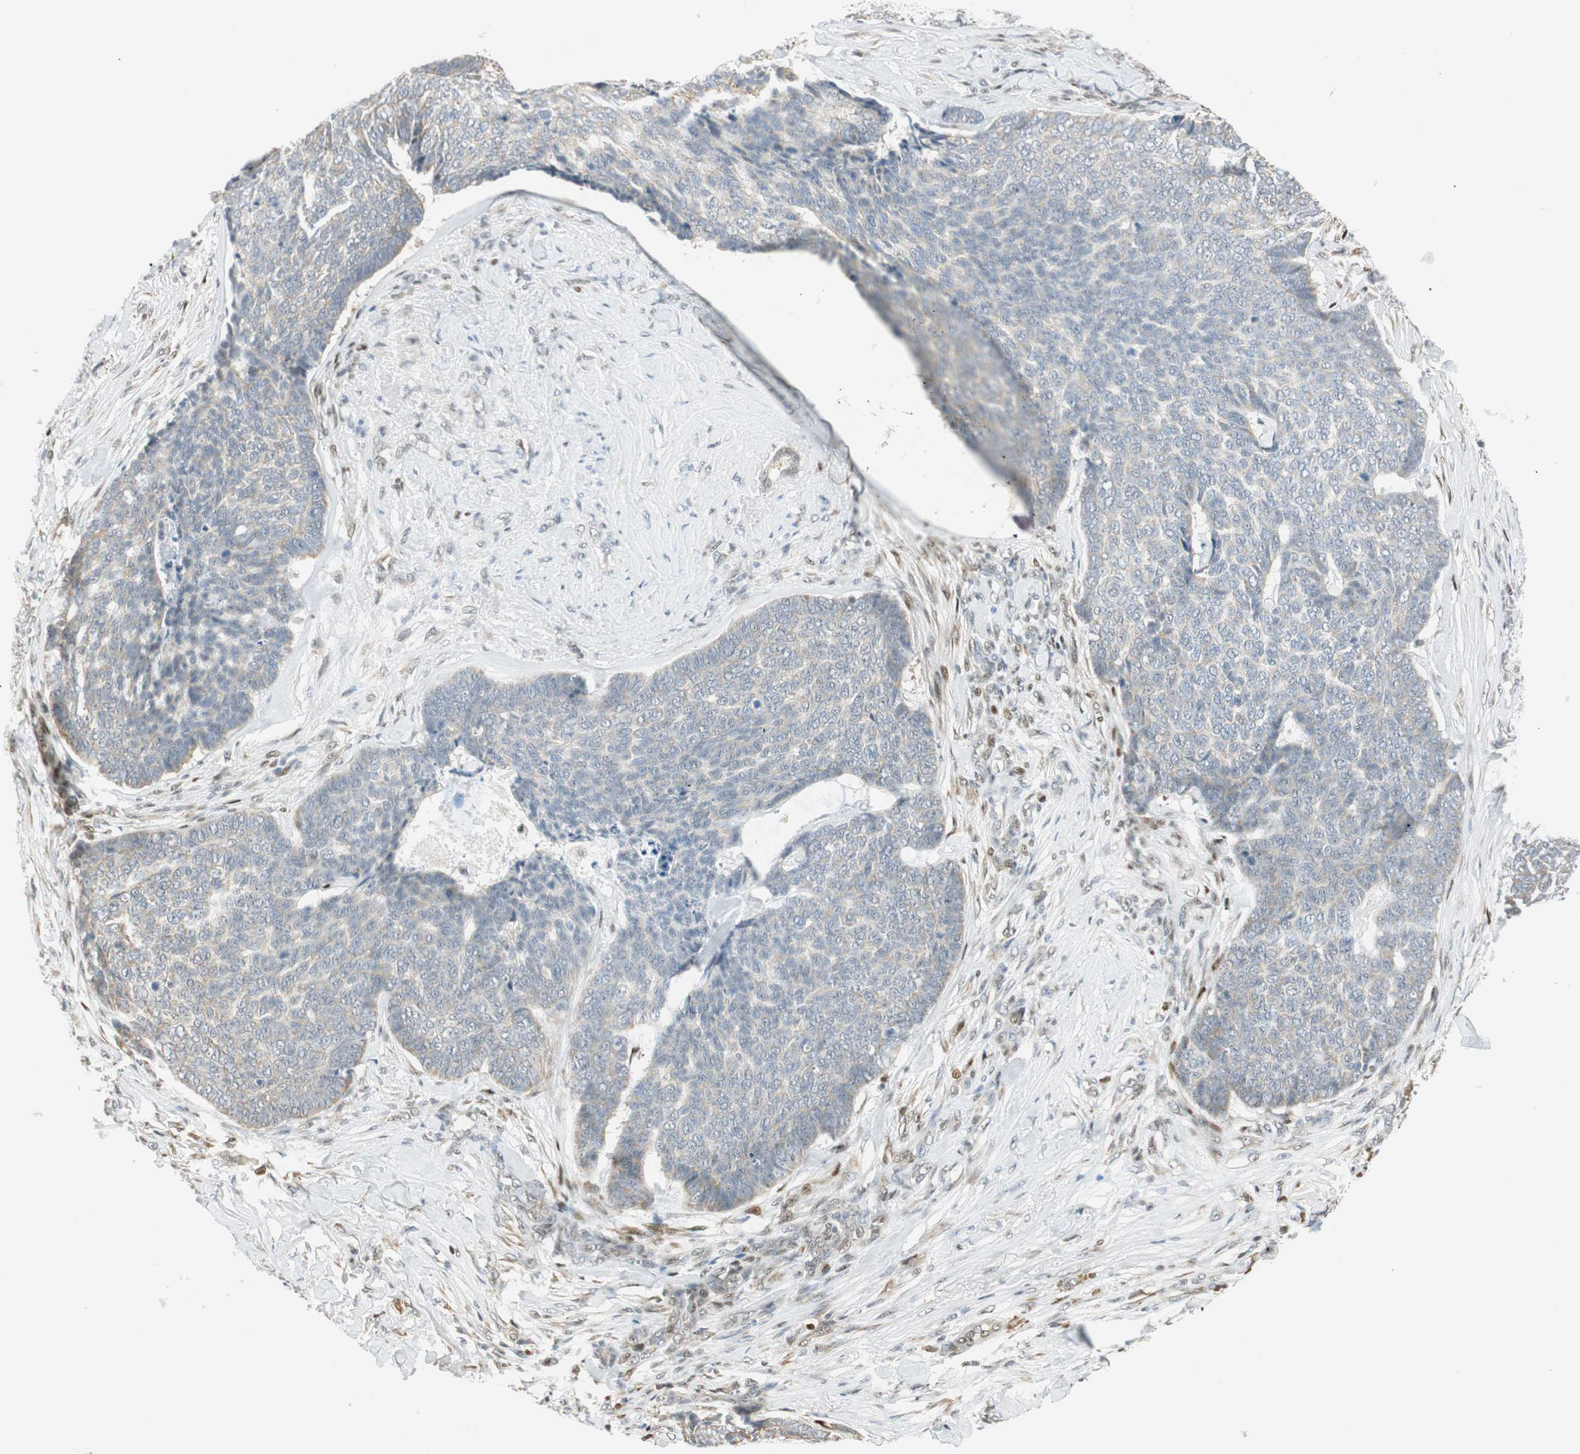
{"staining": {"intensity": "negative", "quantity": "none", "location": "none"}, "tissue": "skin cancer", "cell_type": "Tumor cells", "image_type": "cancer", "snomed": [{"axis": "morphology", "description": "Basal cell carcinoma"}, {"axis": "topography", "description": "Skin"}], "caption": "This is a image of immunohistochemistry (IHC) staining of skin basal cell carcinoma, which shows no expression in tumor cells.", "gene": "MSX2", "patient": {"sex": "male", "age": 84}}